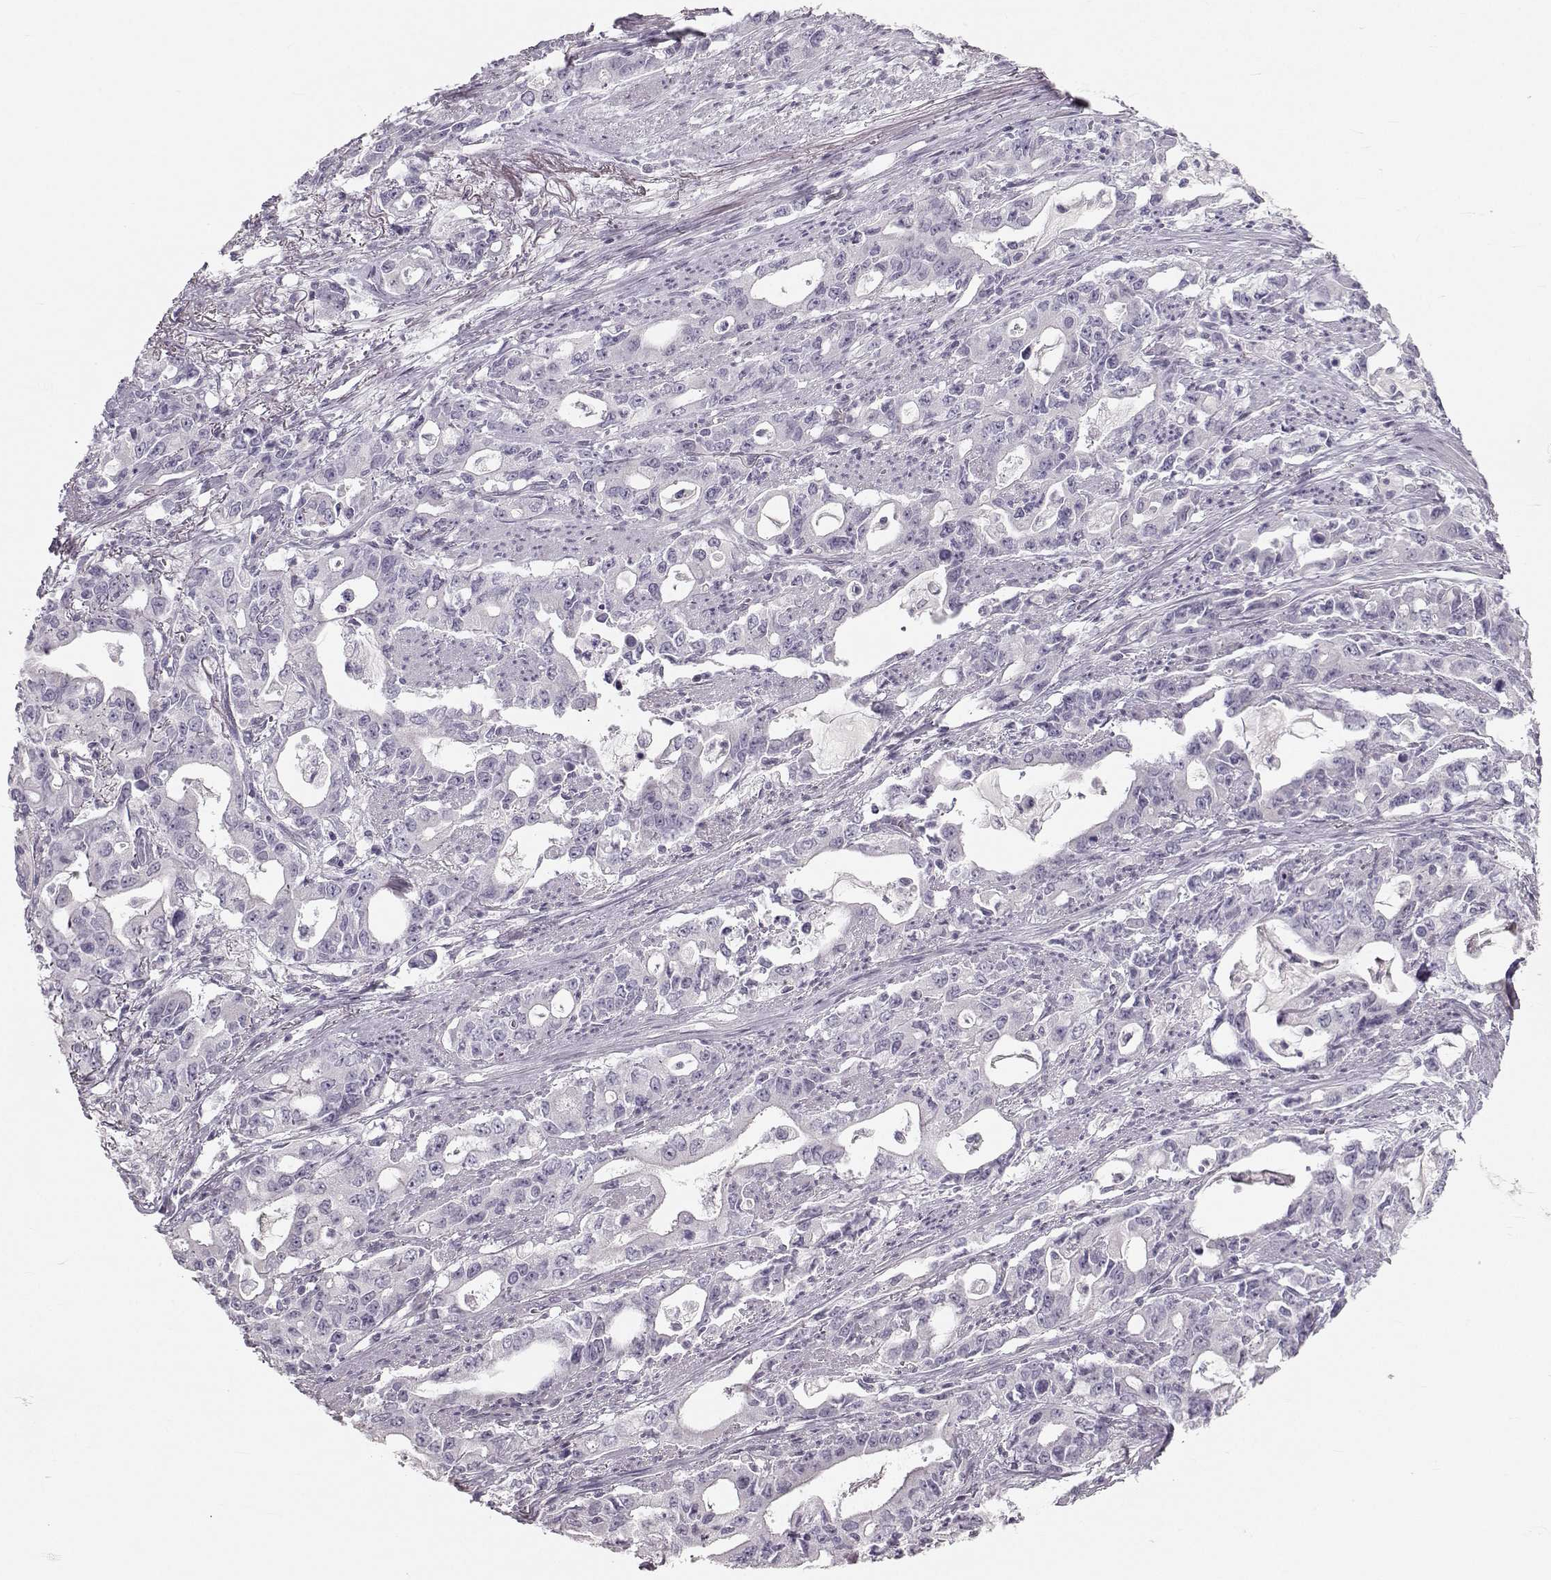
{"staining": {"intensity": "negative", "quantity": "none", "location": "none"}, "tissue": "stomach cancer", "cell_type": "Tumor cells", "image_type": "cancer", "snomed": [{"axis": "morphology", "description": "Adenocarcinoma, NOS"}, {"axis": "topography", "description": "Stomach, upper"}], "caption": "This is a photomicrograph of IHC staining of stomach cancer (adenocarcinoma), which shows no expression in tumor cells.", "gene": "OIP5", "patient": {"sex": "male", "age": 85}}